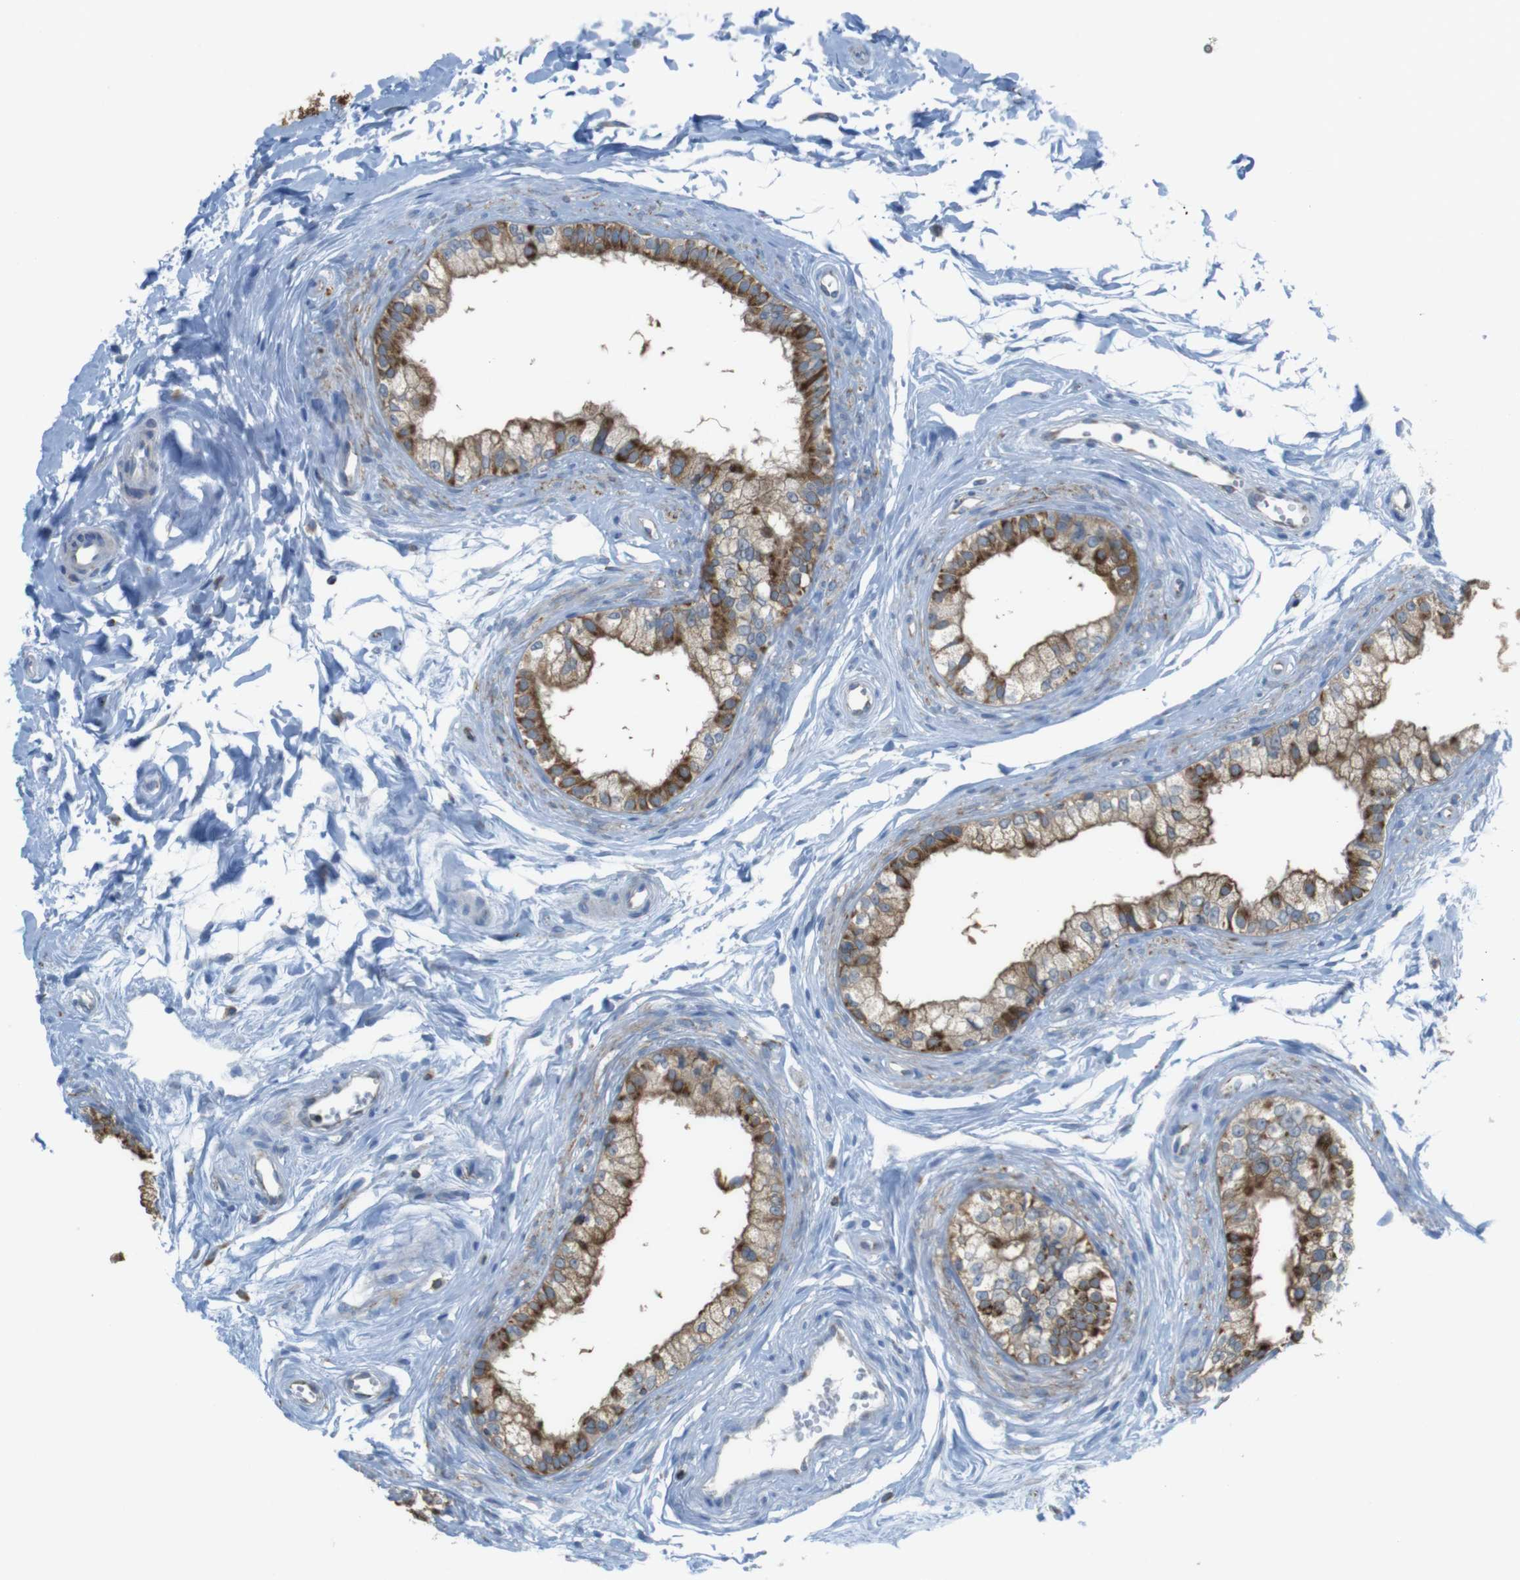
{"staining": {"intensity": "moderate", "quantity": ">75%", "location": "cytoplasmic/membranous"}, "tissue": "epididymis", "cell_type": "Glandular cells", "image_type": "normal", "snomed": [{"axis": "morphology", "description": "Normal tissue, NOS"}, {"axis": "topography", "description": "Epididymis"}], "caption": "Moderate cytoplasmic/membranous positivity is appreciated in approximately >75% of glandular cells in unremarkable epididymis. (DAB (3,3'-diaminobenzidine) IHC, brown staining for protein, blue staining for nuclei).", "gene": "GRIK1", "patient": {"sex": "male", "age": 56}}